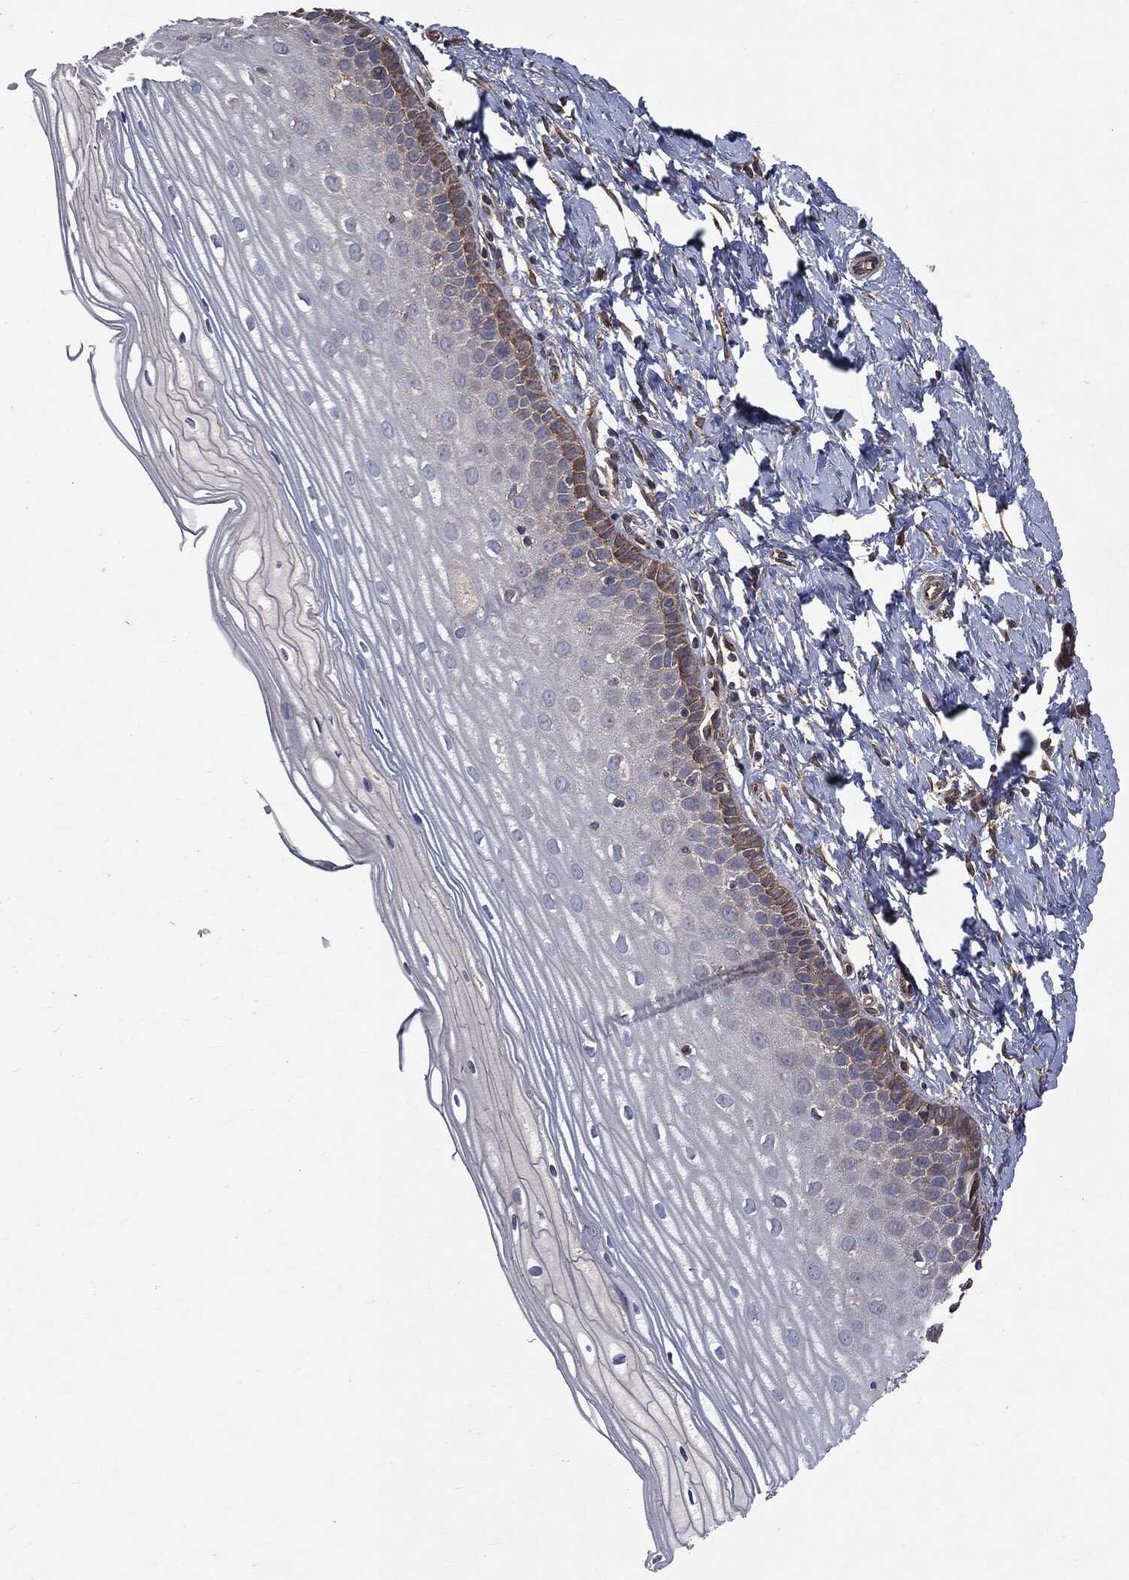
{"staining": {"intensity": "weak", "quantity": ">75%", "location": "cytoplasmic/membranous"}, "tissue": "cervix", "cell_type": "Glandular cells", "image_type": "normal", "snomed": [{"axis": "morphology", "description": "Normal tissue, NOS"}, {"axis": "topography", "description": "Cervix"}], "caption": "A high-resolution micrograph shows immunohistochemistry staining of unremarkable cervix, which shows weak cytoplasmic/membranous positivity in approximately >75% of glandular cells. The staining was performed using DAB (3,3'-diaminobenzidine), with brown indicating positive protein expression. Nuclei are stained blue with hematoxylin.", "gene": "EPS15L1", "patient": {"sex": "female", "age": 37}}